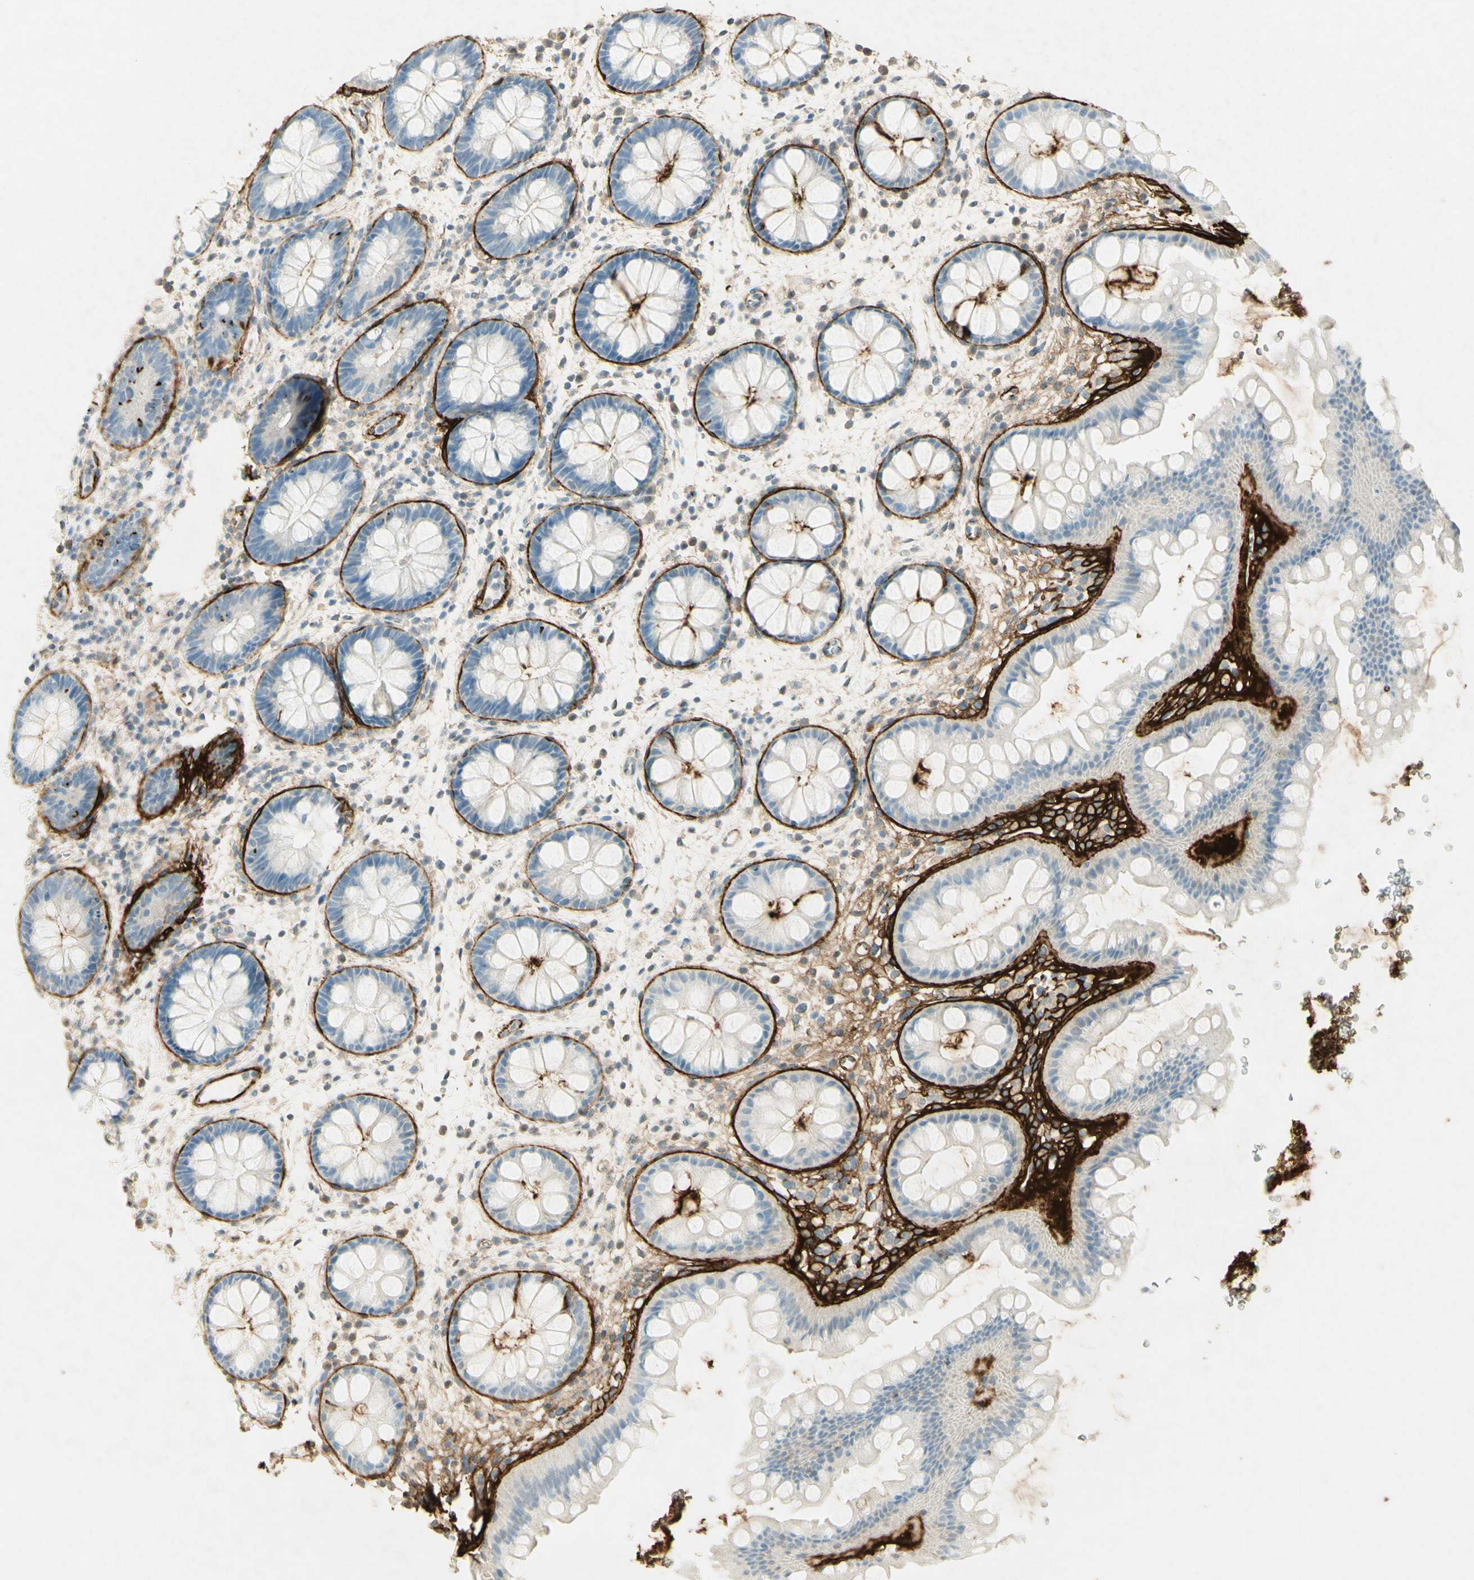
{"staining": {"intensity": "negative", "quantity": "none", "location": "none"}, "tissue": "rectum", "cell_type": "Glandular cells", "image_type": "normal", "snomed": [{"axis": "morphology", "description": "Normal tissue, NOS"}, {"axis": "topography", "description": "Rectum"}], "caption": "High magnification brightfield microscopy of normal rectum stained with DAB (3,3'-diaminobenzidine) (brown) and counterstained with hematoxylin (blue): glandular cells show no significant staining. Nuclei are stained in blue.", "gene": "TNN", "patient": {"sex": "female", "age": 24}}